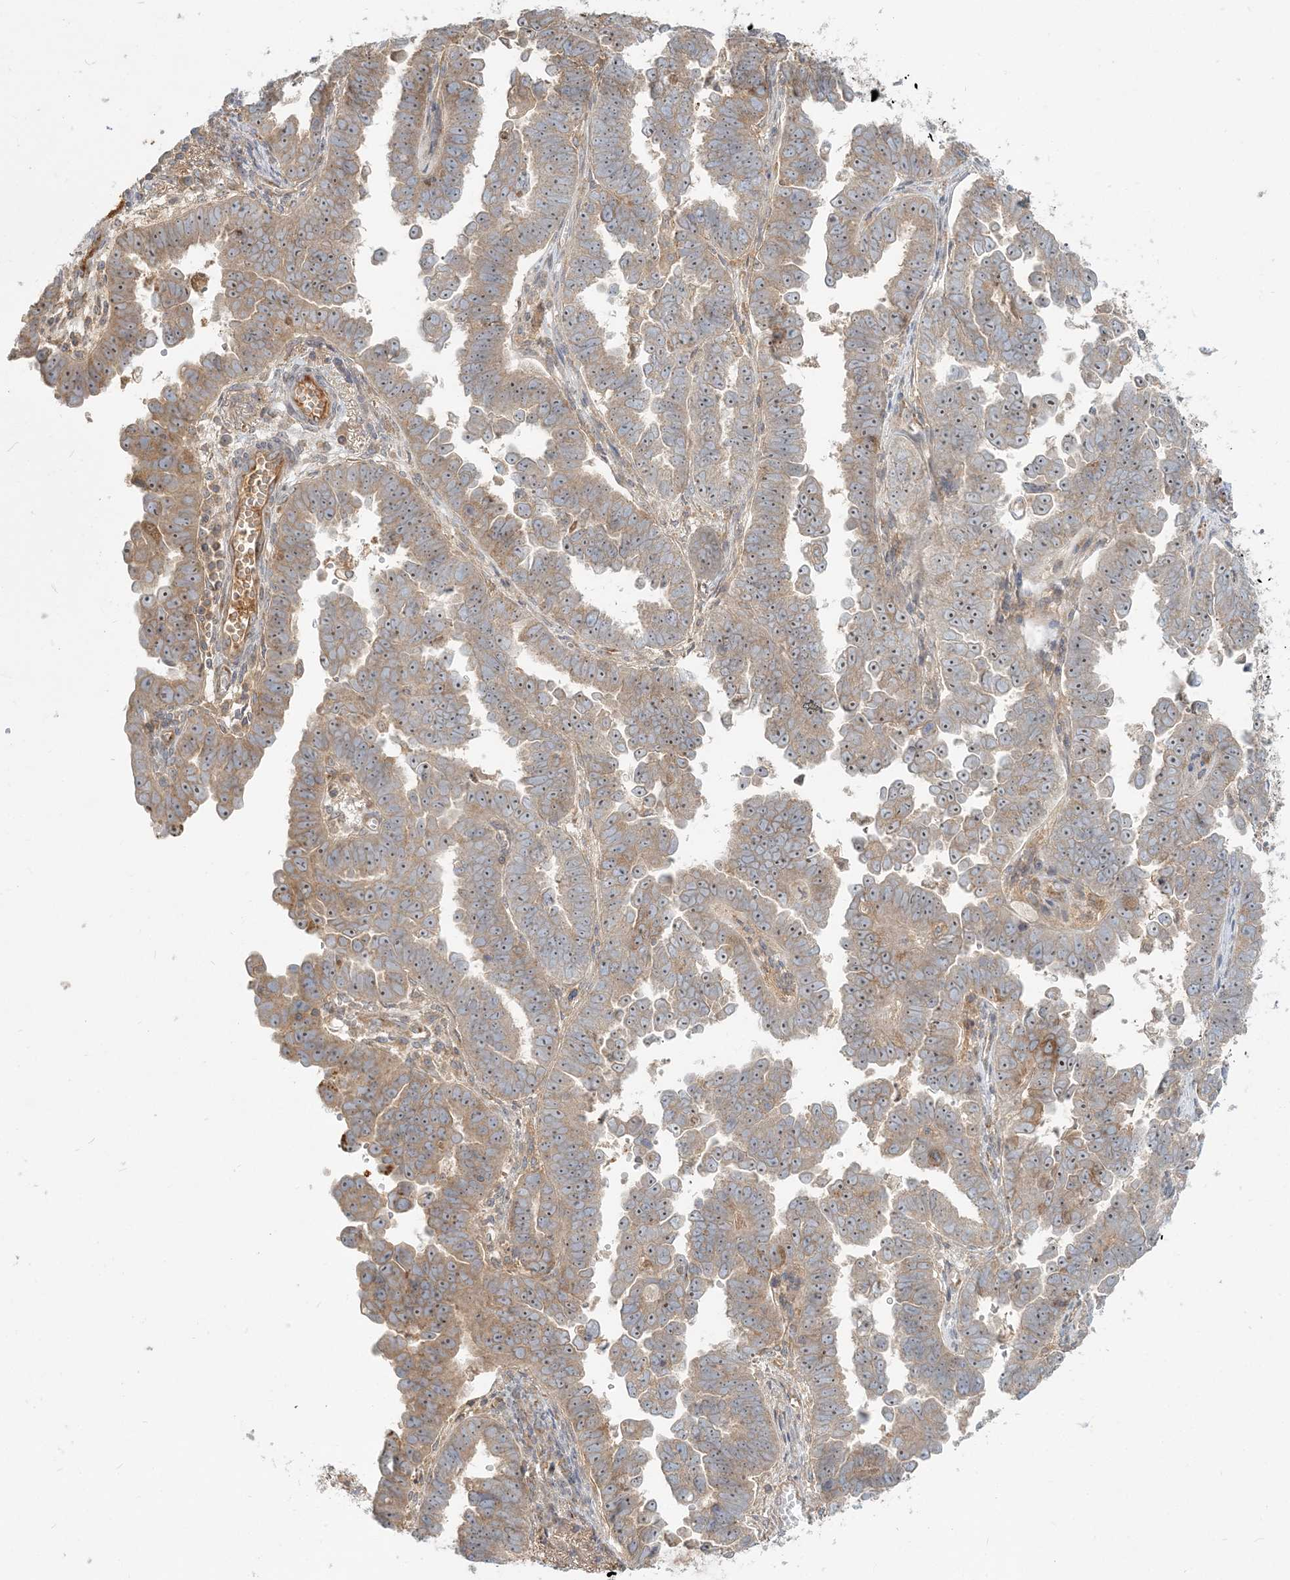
{"staining": {"intensity": "moderate", "quantity": ">75%", "location": "cytoplasmic/membranous"}, "tissue": "endometrial cancer", "cell_type": "Tumor cells", "image_type": "cancer", "snomed": [{"axis": "morphology", "description": "Adenocarcinoma, NOS"}, {"axis": "topography", "description": "Endometrium"}], "caption": "Immunohistochemistry of human adenocarcinoma (endometrial) shows medium levels of moderate cytoplasmic/membranous expression in about >75% of tumor cells. (brown staining indicates protein expression, while blue staining denotes nuclei).", "gene": "AP1AR", "patient": {"sex": "female", "age": 75}}